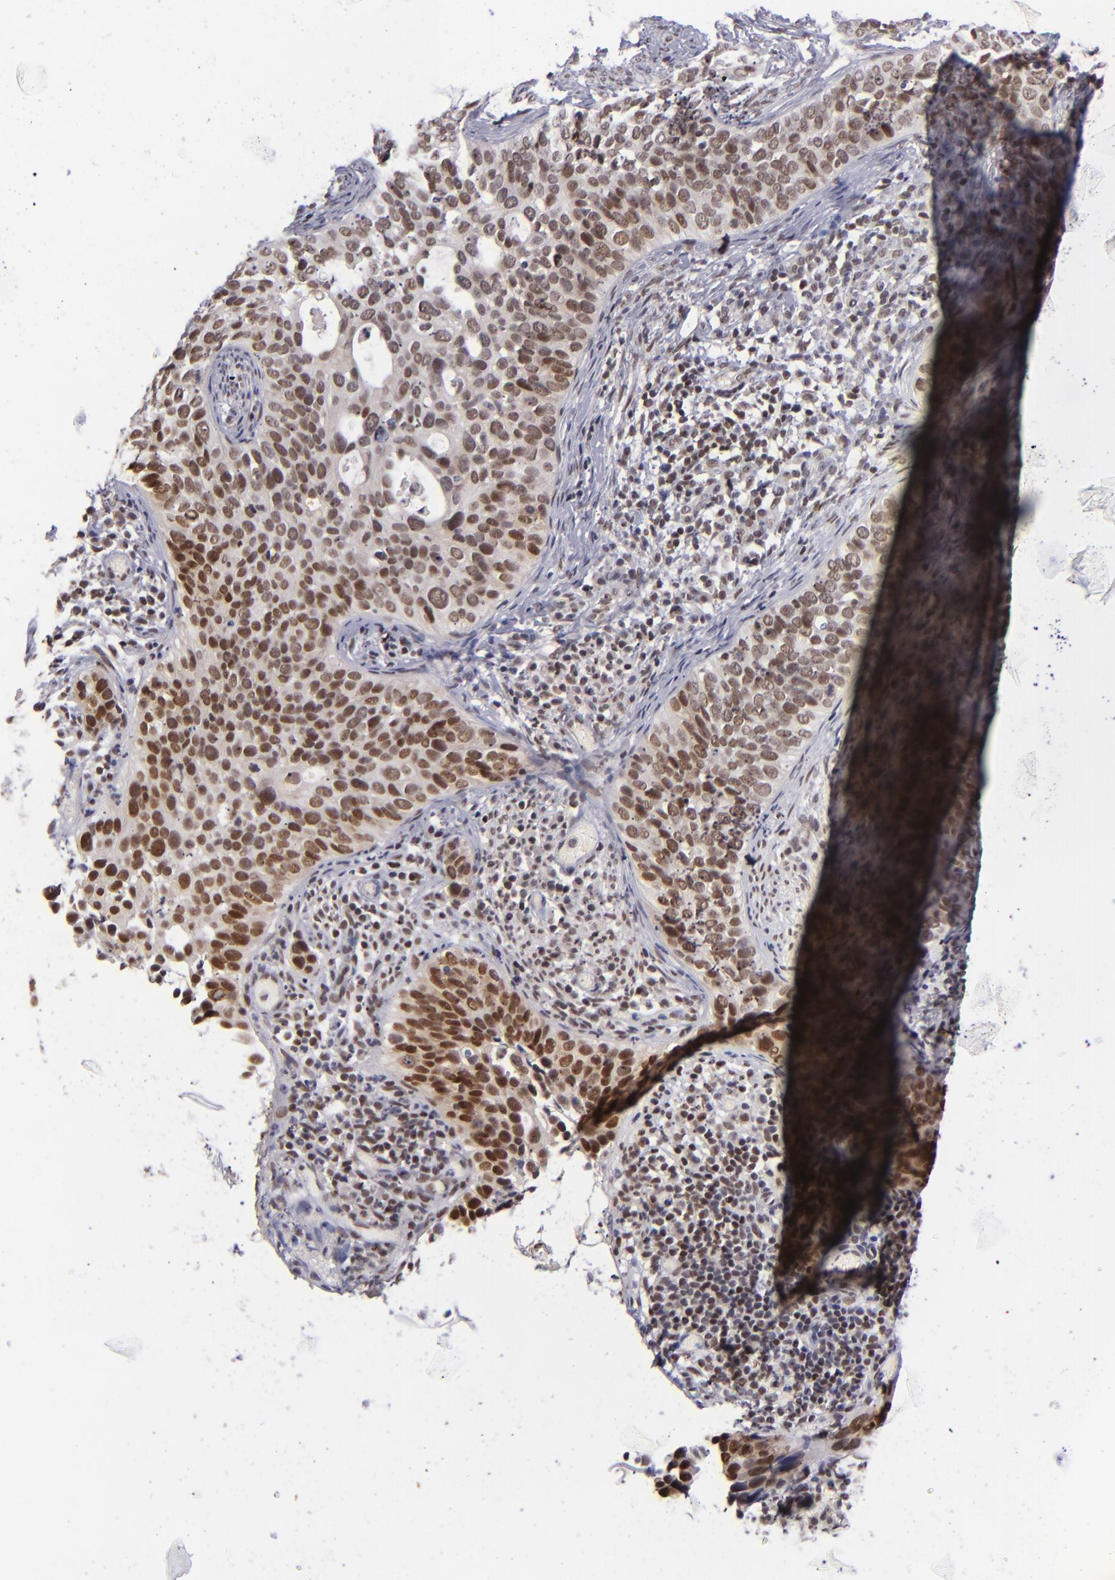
{"staining": {"intensity": "moderate", "quantity": ">75%", "location": "nuclear"}, "tissue": "cervical cancer", "cell_type": "Tumor cells", "image_type": "cancer", "snomed": [{"axis": "morphology", "description": "Squamous cell carcinoma, NOS"}, {"axis": "topography", "description": "Cervix"}], "caption": "Protein expression analysis of human cervical cancer reveals moderate nuclear expression in approximately >75% of tumor cells. (DAB IHC with brightfield microscopy, high magnification).", "gene": "MLLT3", "patient": {"sex": "female", "age": 31}}